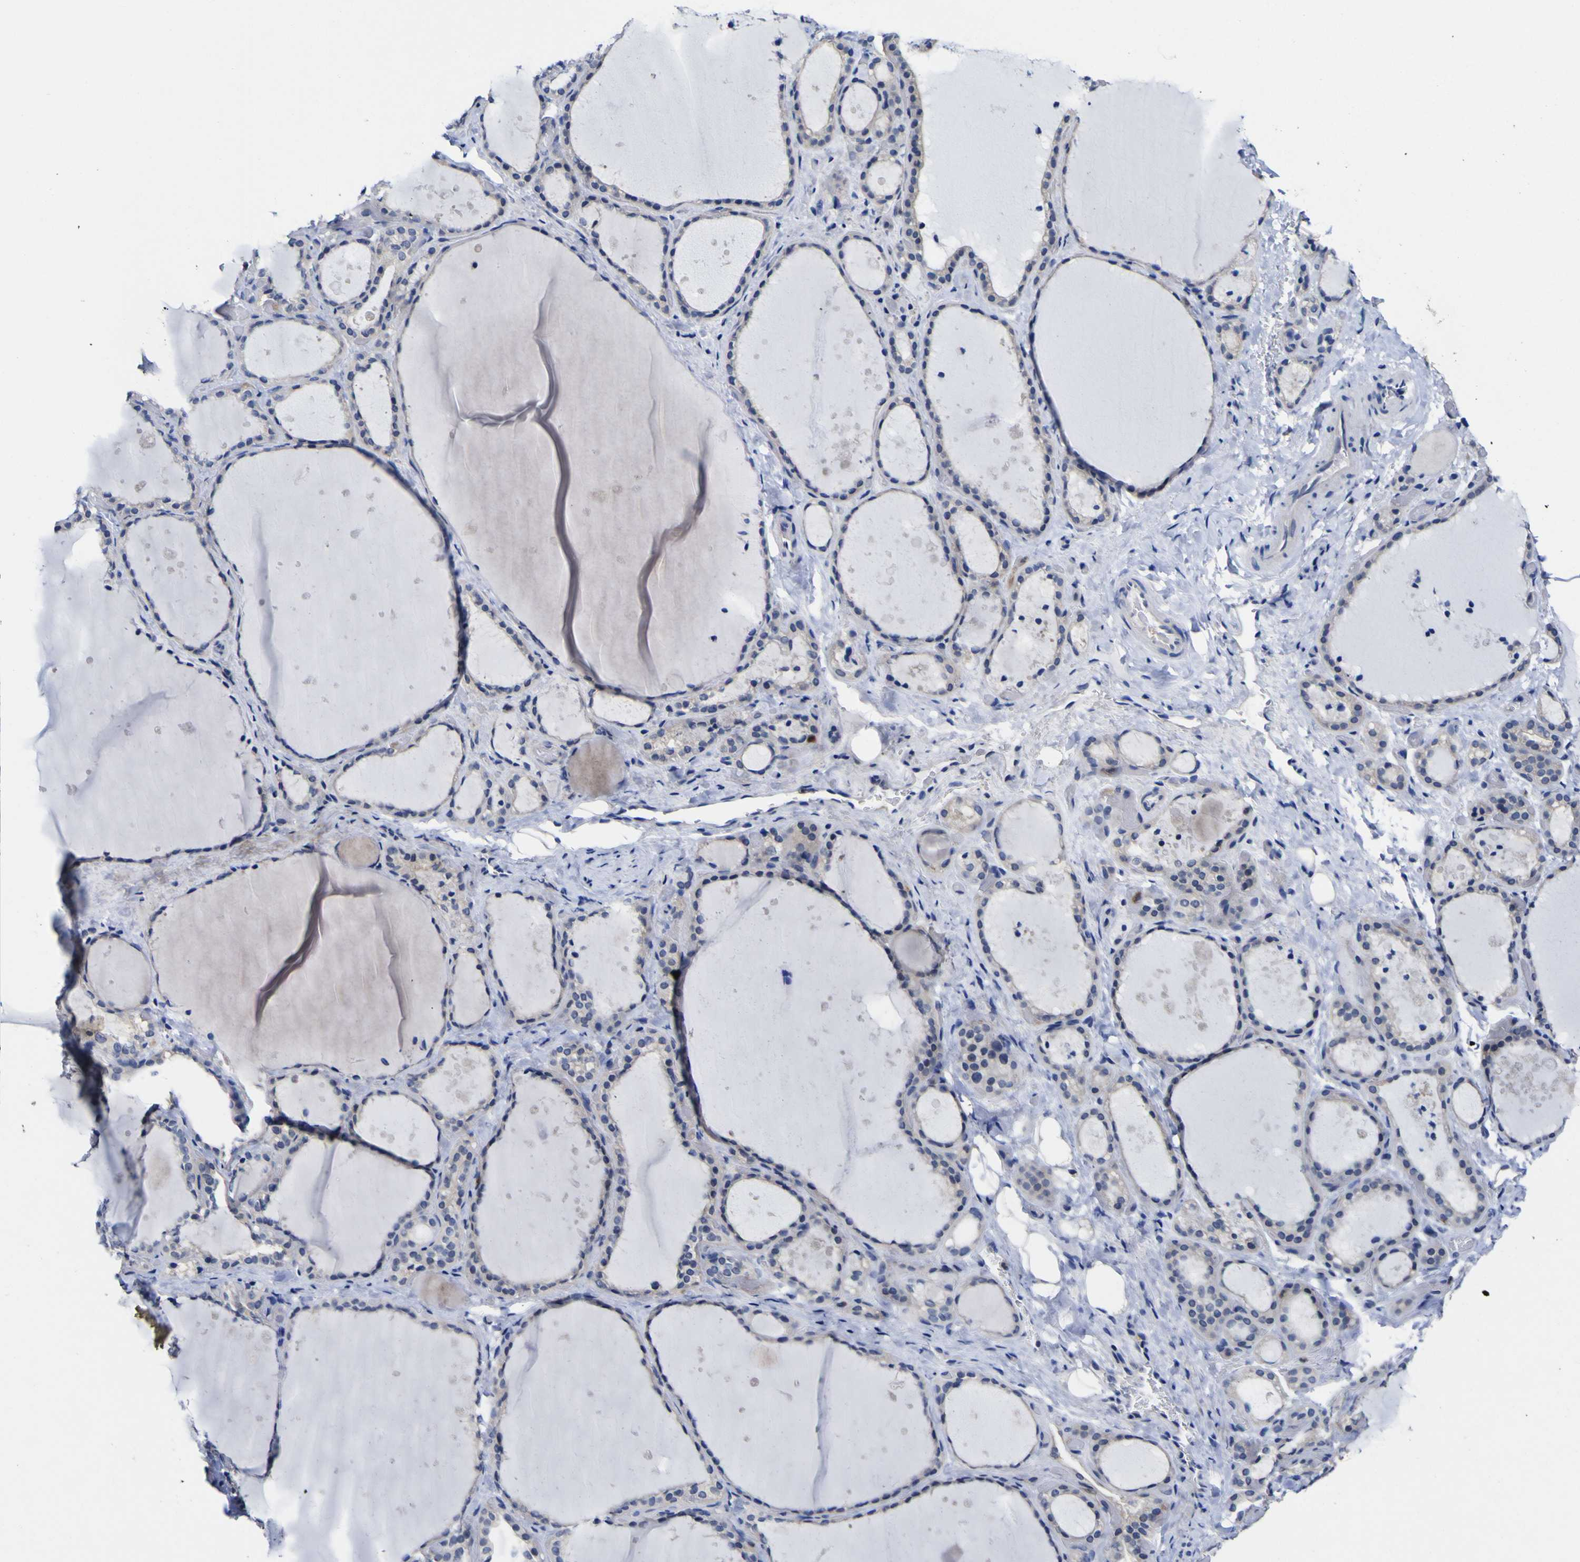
{"staining": {"intensity": "weak", "quantity": "25%-75%", "location": "cytoplasmic/membranous"}, "tissue": "thyroid gland", "cell_type": "Glandular cells", "image_type": "normal", "snomed": [{"axis": "morphology", "description": "Normal tissue, NOS"}, {"axis": "topography", "description": "Thyroid gland"}], "caption": "Immunohistochemical staining of unremarkable thyroid gland demonstrates weak cytoplasmic/membranous protein staining in approximately 25%-75% of glandular cells. (DAB IHC, brown staining for protein, blue staining for nuclei).", "gene": "CASP6", "patient": {"sex": "female", "age": 44}}